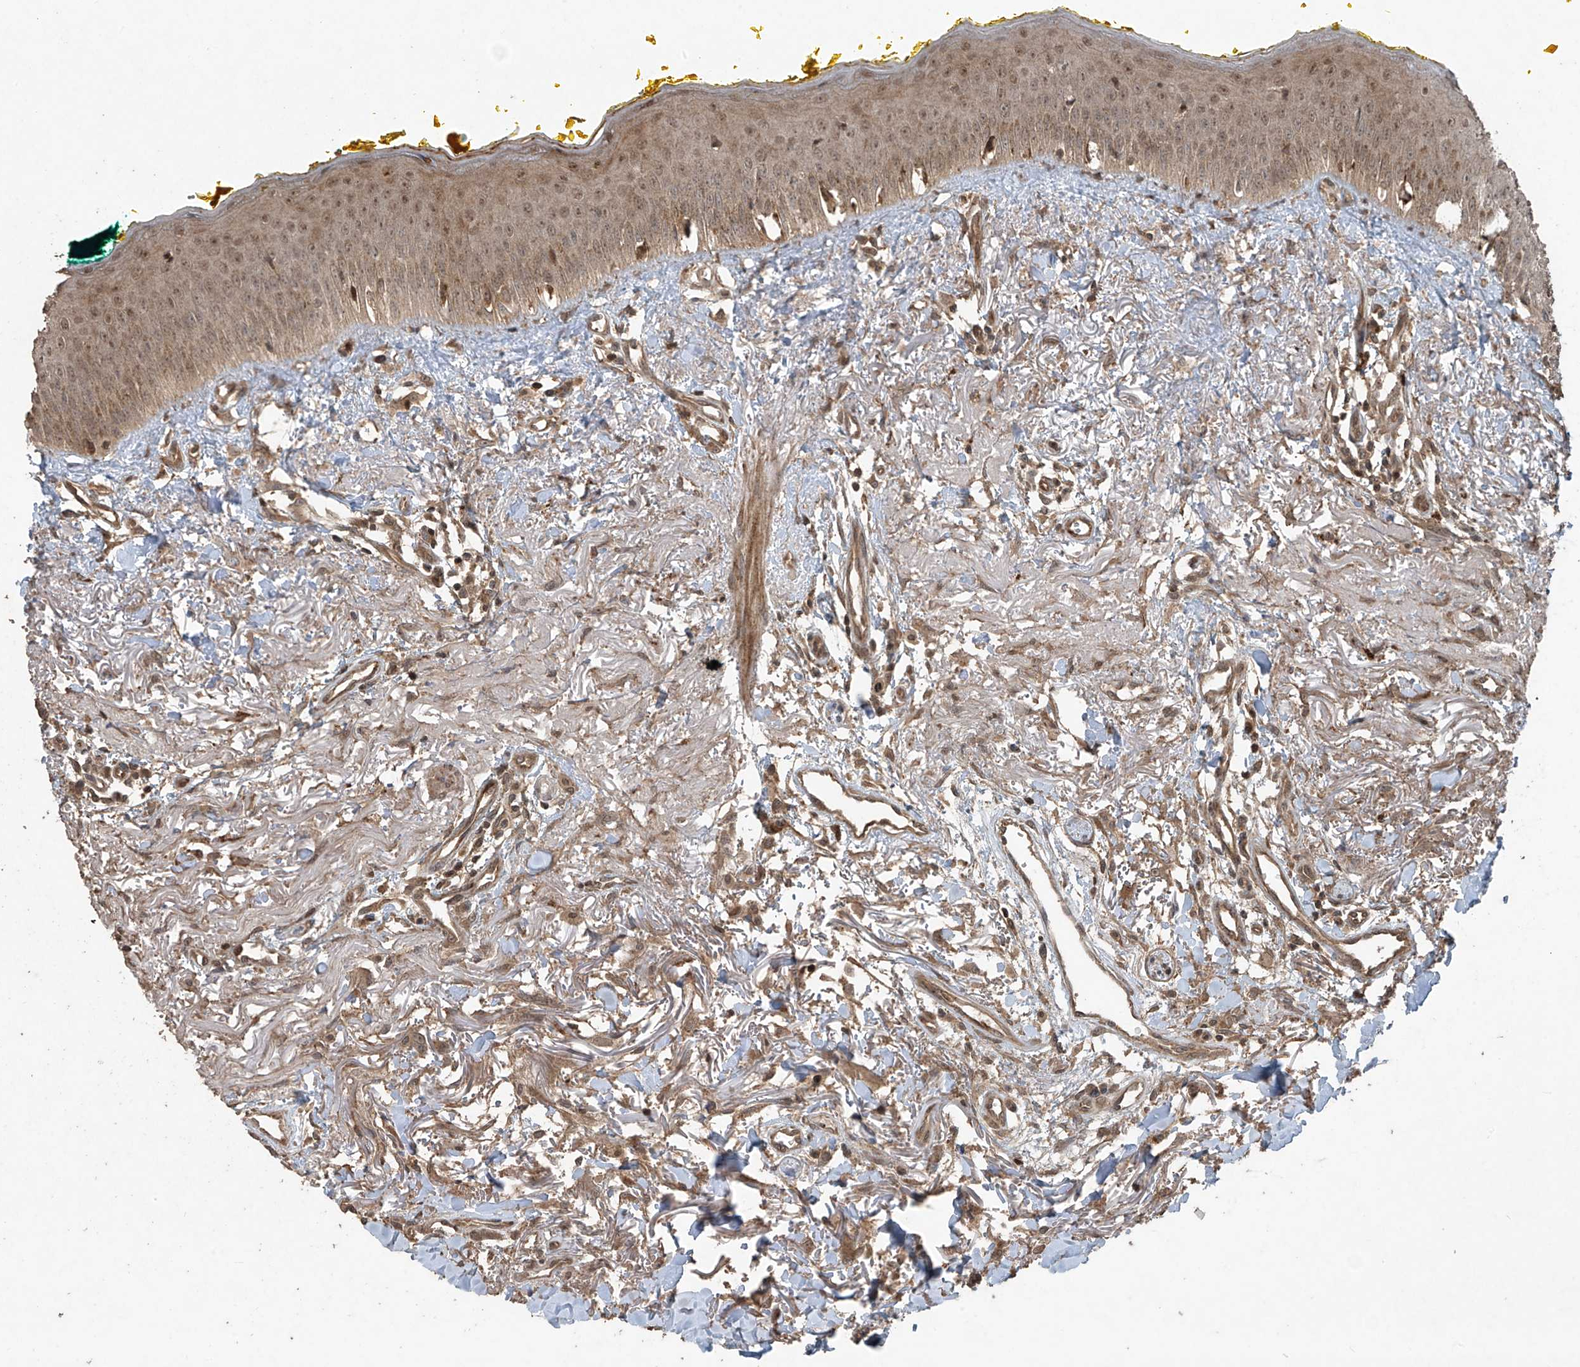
{"staining": {"intensity": "moderate", "quantity": ">75%", "location": "cytoplasmic/membranous,nuclear"}, "tissue": "oral mucosa", "cell_type": "Squamous epithelial cells", "image_type": "normal", "snomed": [{"axis": "morphology", "description": "Normal tissue, NOS"}, {"axis": "topography", "description": "Oral tissue"}], "caption": "This histopathology image reveals unremarkable oral mucosa stained with immunohistochemistry to label a protein in brown. The cytoplasmic/membranous,nuclear of squamous epithelial cells show moderate positivity for the protein. Nuclei are counter-stained blue.", "gene": "PGPEP1", "patient": {"sex": "female", "age": 70}}